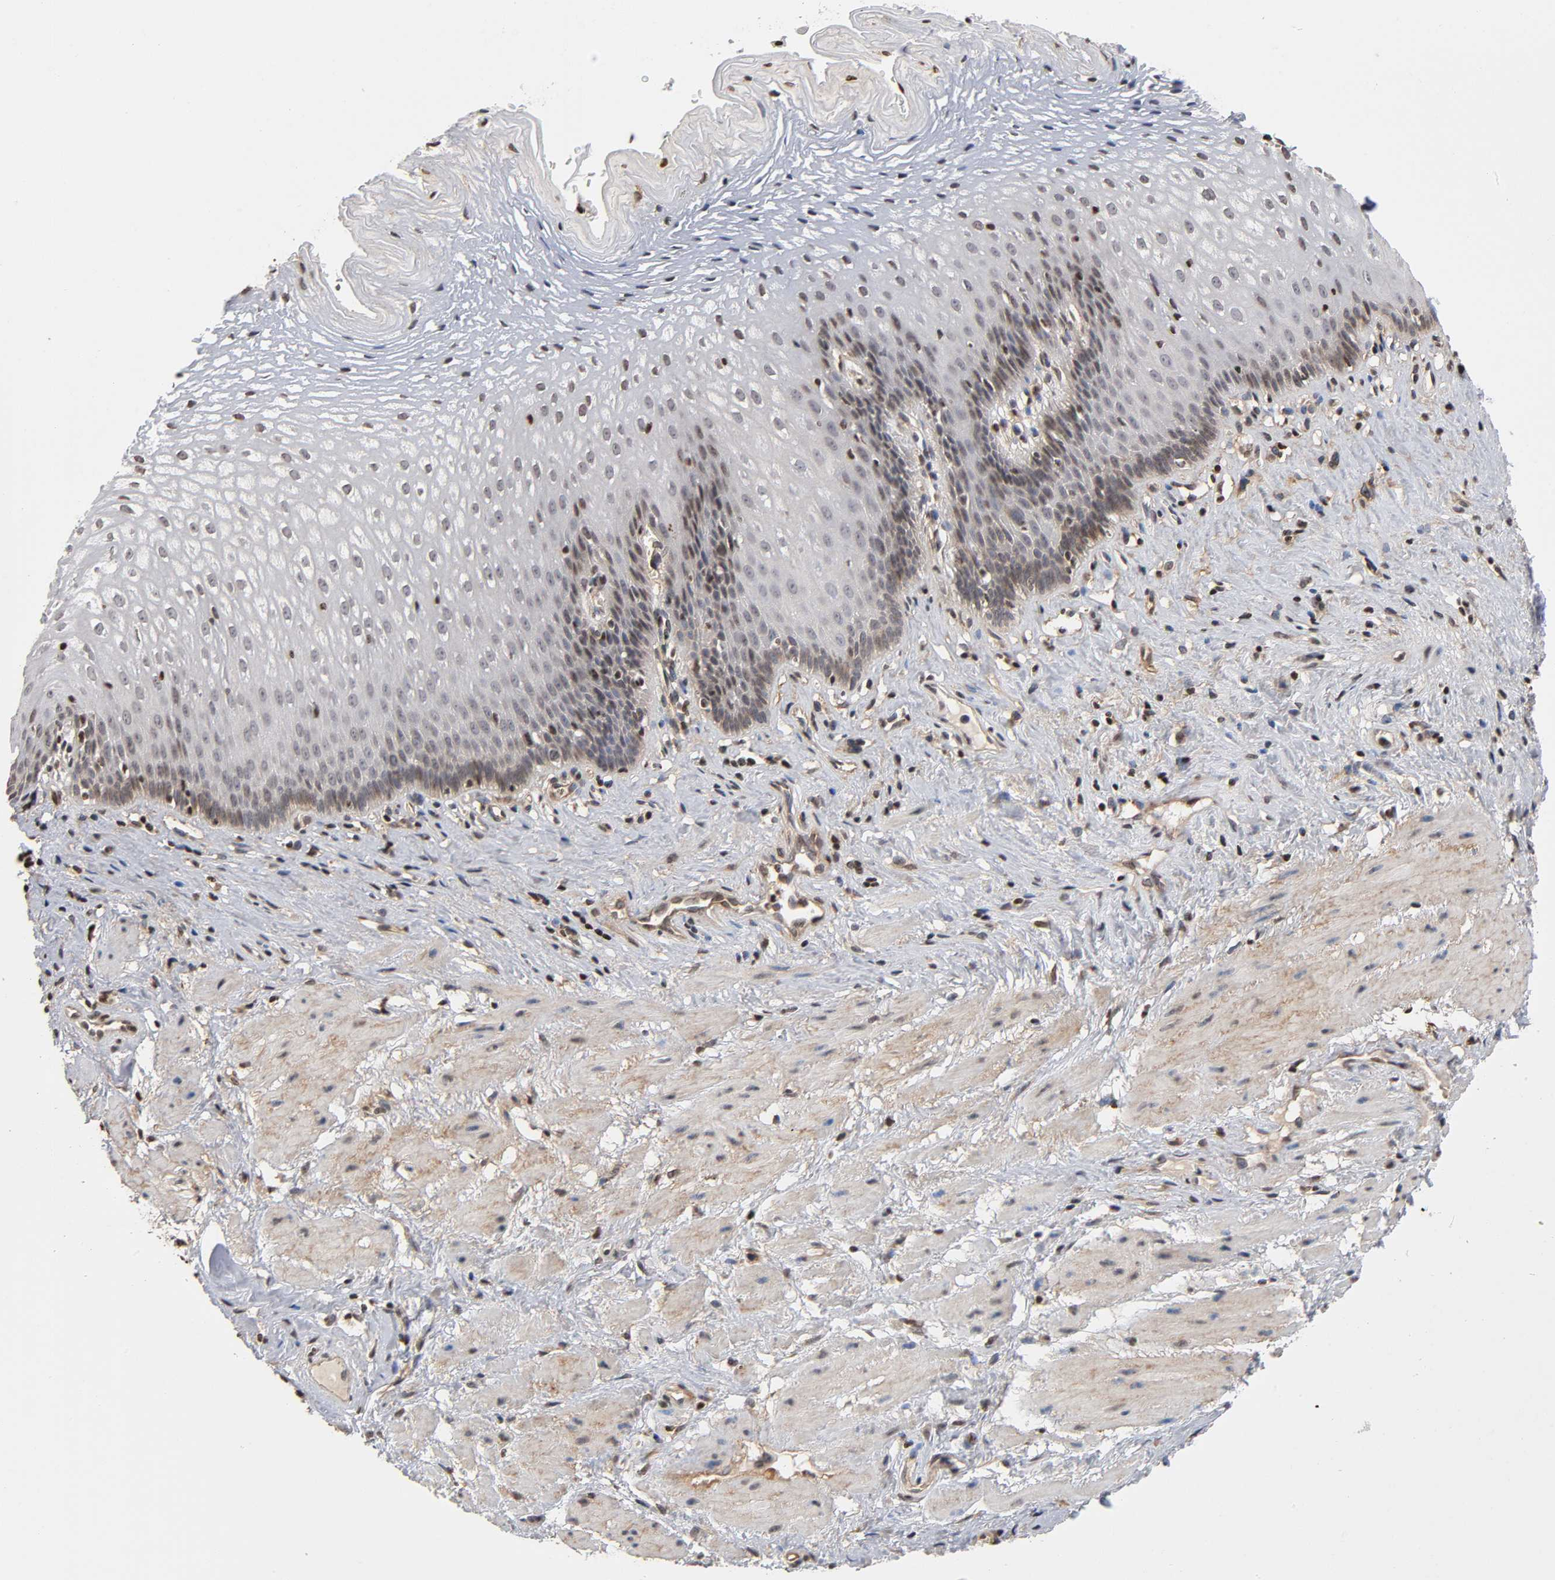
{"staining": {"intensity": "moderate", "quantity": "<25%", "location": "nuclear"}, "tissue": "esophagus", "cell_type": "Squamous epithelial cells", "image_type": "normal", "snomed": [{"axis": "morphology", "description": "Normal tissue, NOS"}, {"axis": "topography", "description": "Esophagus"}], "caption": "This histopathology image displays benign esophagus stained with immunohistochemistry (IHC) to label a protein in brown. The nuclear of squamous epithelial cells show moderate positivity for the protein. Nuclei are counter-stained blue.", "gene": "ITGAV", "patient": {"sex": "female", "age": 70}}